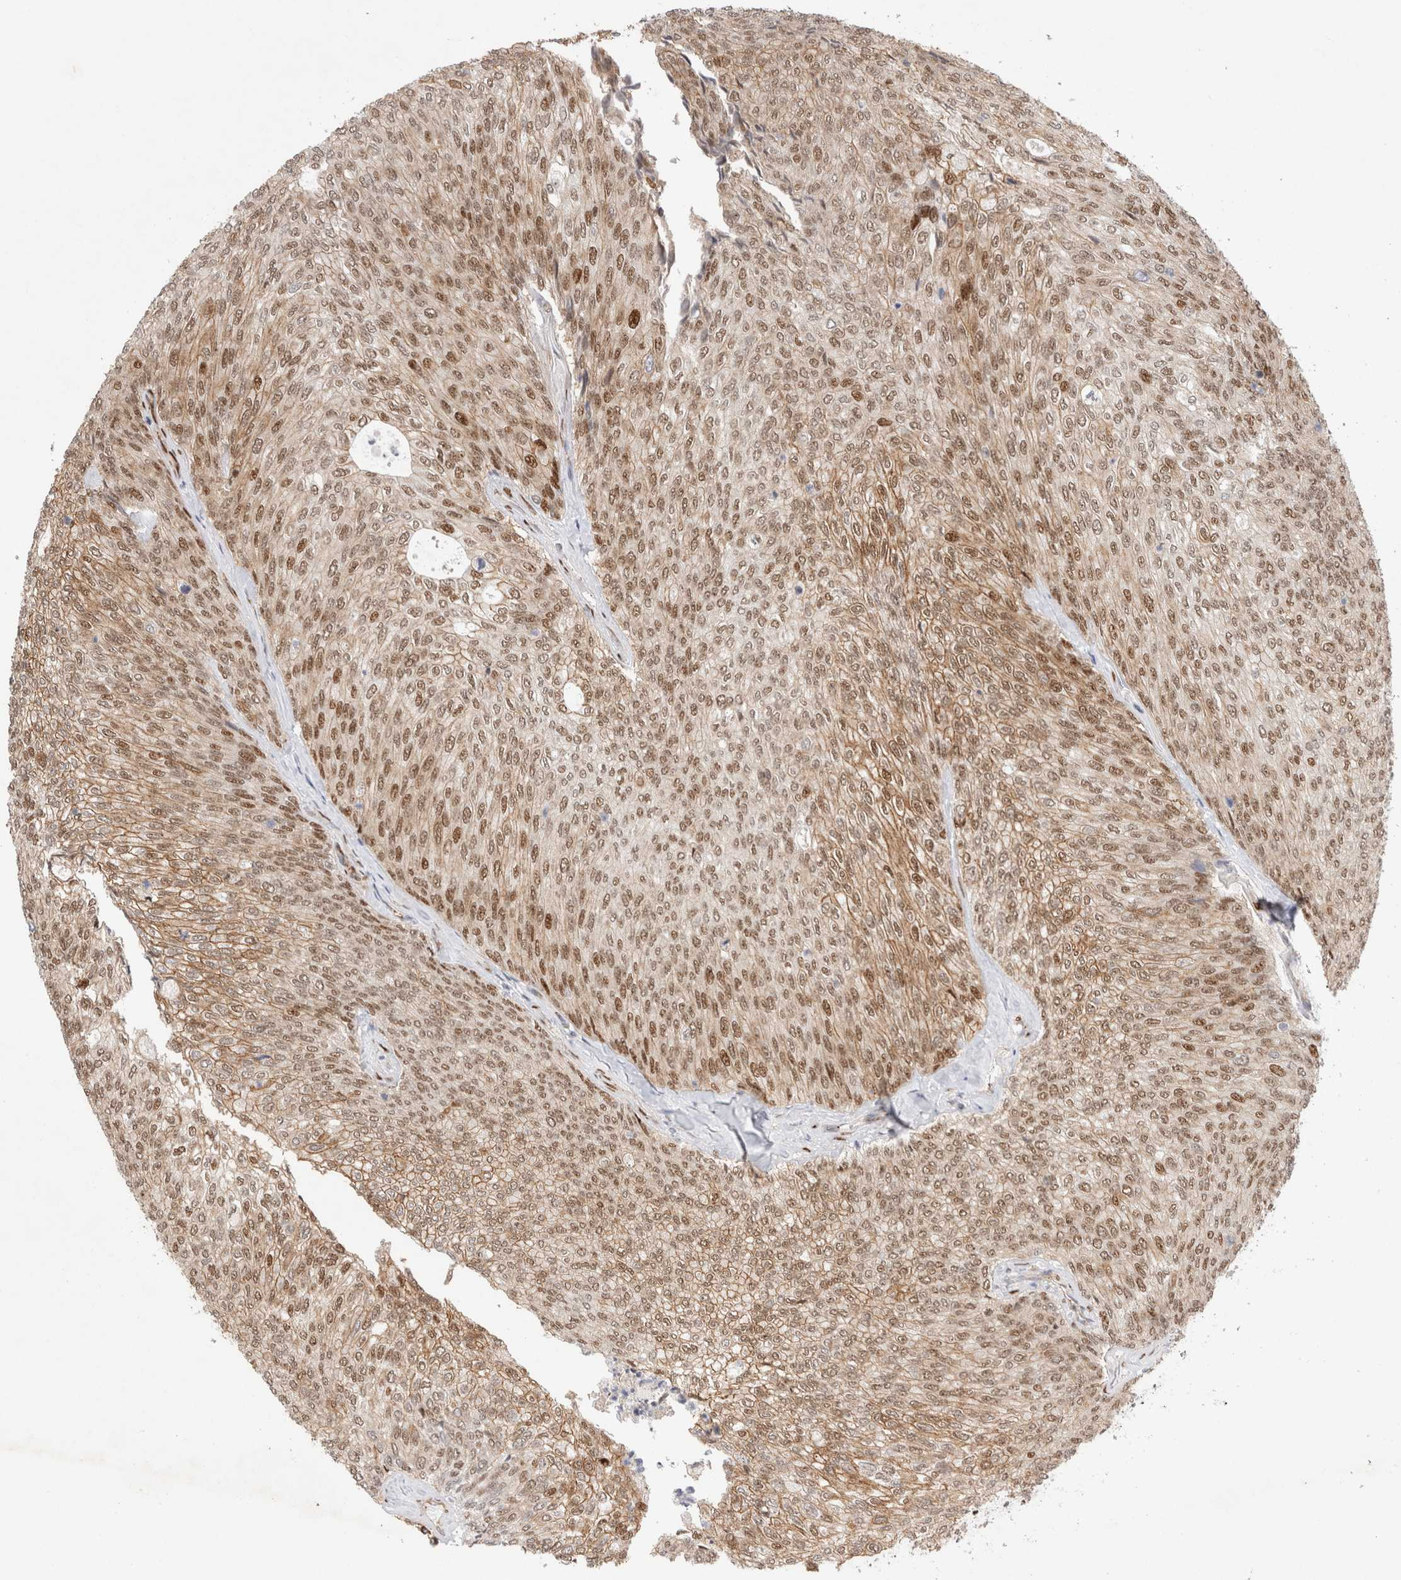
{"staining": {"intensity": "moderate", "quantity": ">75%", "location": "nuclear"}, "tissue": "urothelial cancer", "cell_type": "Tumor cells", "image_type": "cancer", "snomed": [{"axis": "morphology", "description": "Urothelial carcinoma, Low grade"}, {"axis": "topography", "description": "Urinary bladder"}], "caption": "Immunohistochemistry of urothelial carcinoma (low-grade) exhibits medium levels of moderate nuclear expression in about >75% of tumor cells.", "gene": "TCF4", "patient": {"sex": "female", "age": 79}}